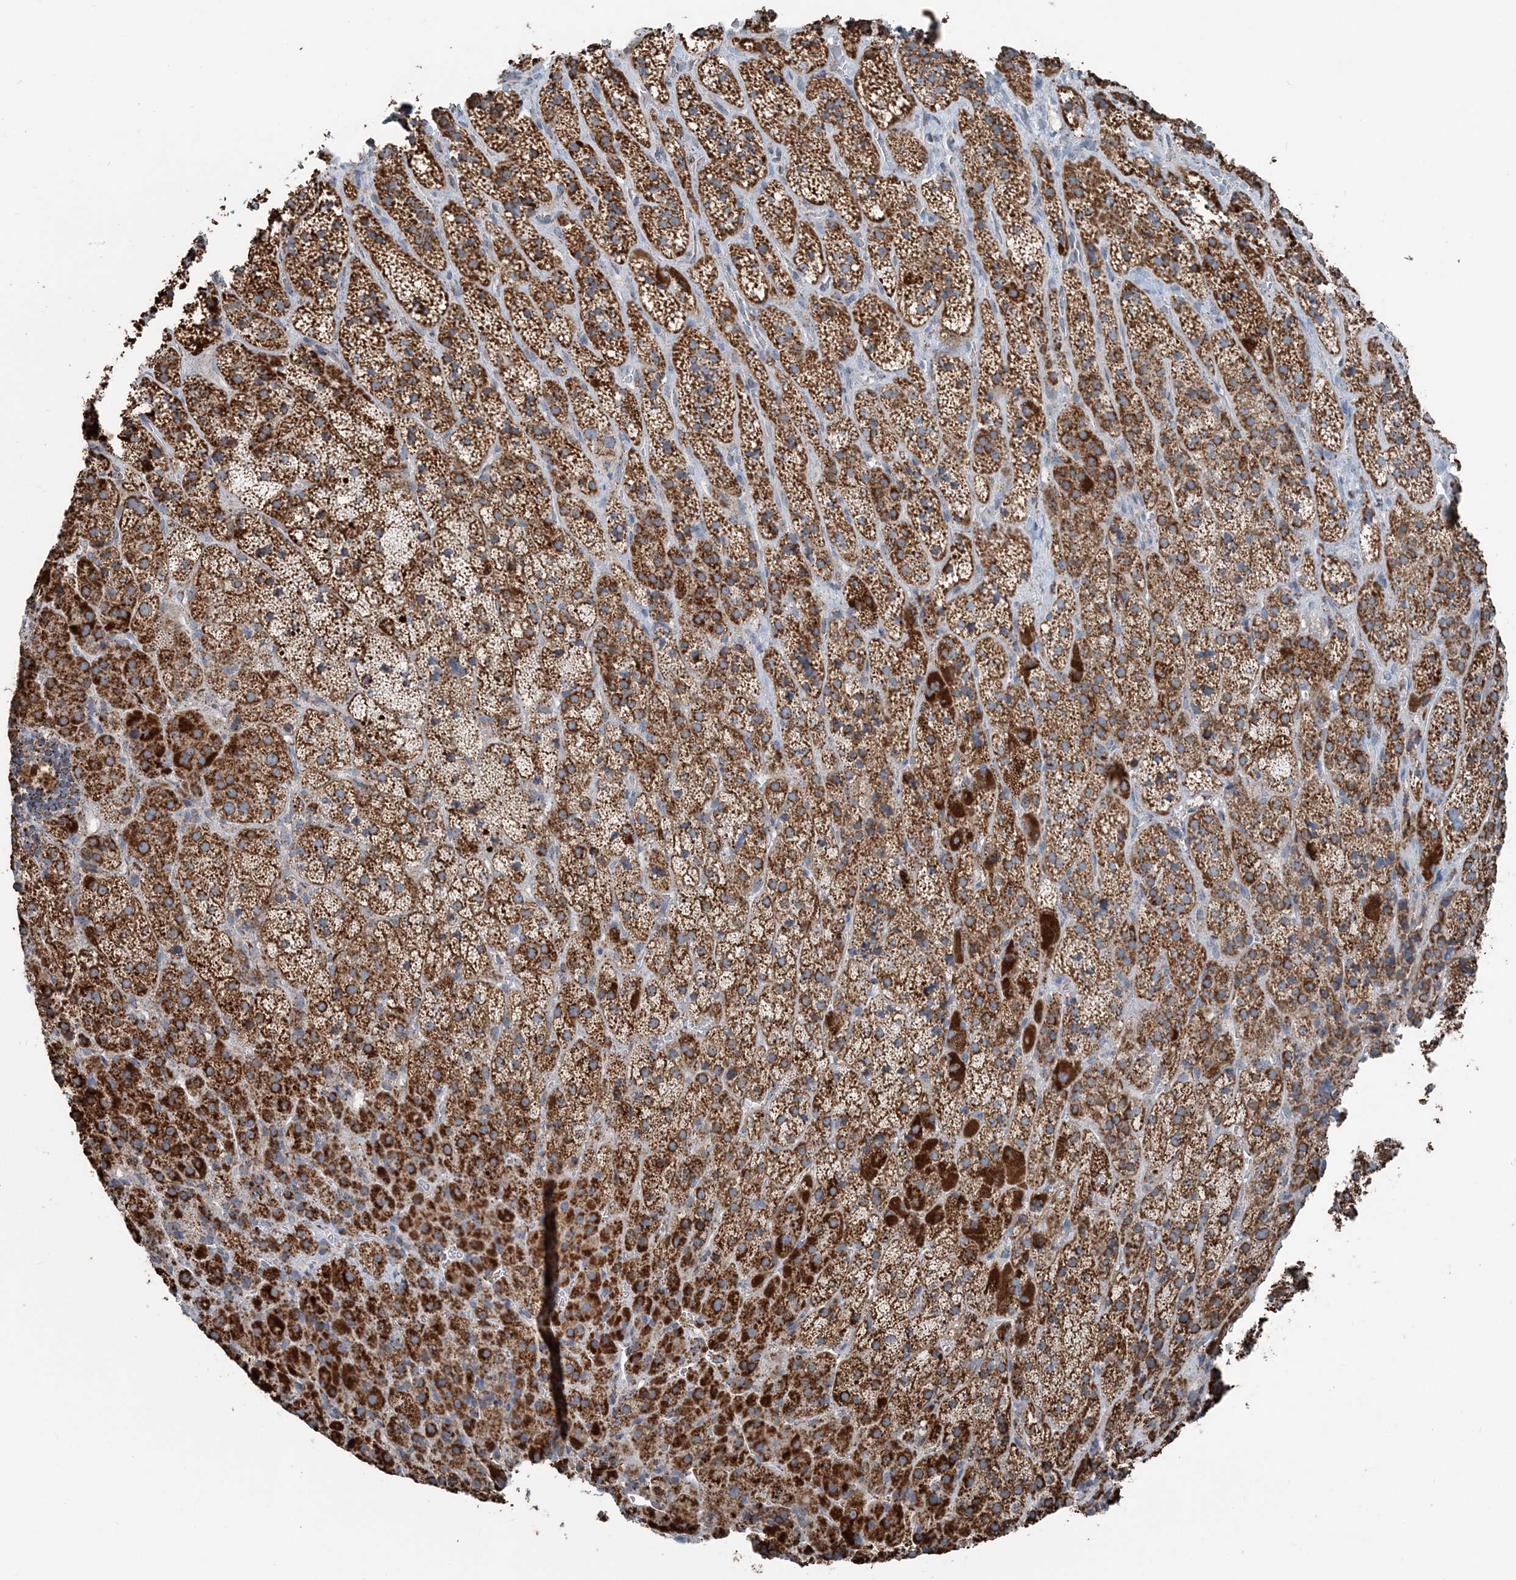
{"staining": {"intensity": "strong", "quantity": ">75%", "location": "cytoplasmic/membranous"}, "tissue": "adrenal gland", "cell_type": "Glandular cells", "image_type": "normal", "snomed": [{"axis": "morphology", "description": "Normal tissue, NOS"}, {"axis": "topography", "description": "Adrenal gland"}], "caption": "Immunohistochemistry (IHC) photomicrograph of normal human adrenal gland stained for a protein (brown), which displays high levels of strong cytoplasmic/membranous staining in approximately >75% of glandular cells.", "gene": "SUCLG1", "patient": {"sex": "female", "age": 57}}